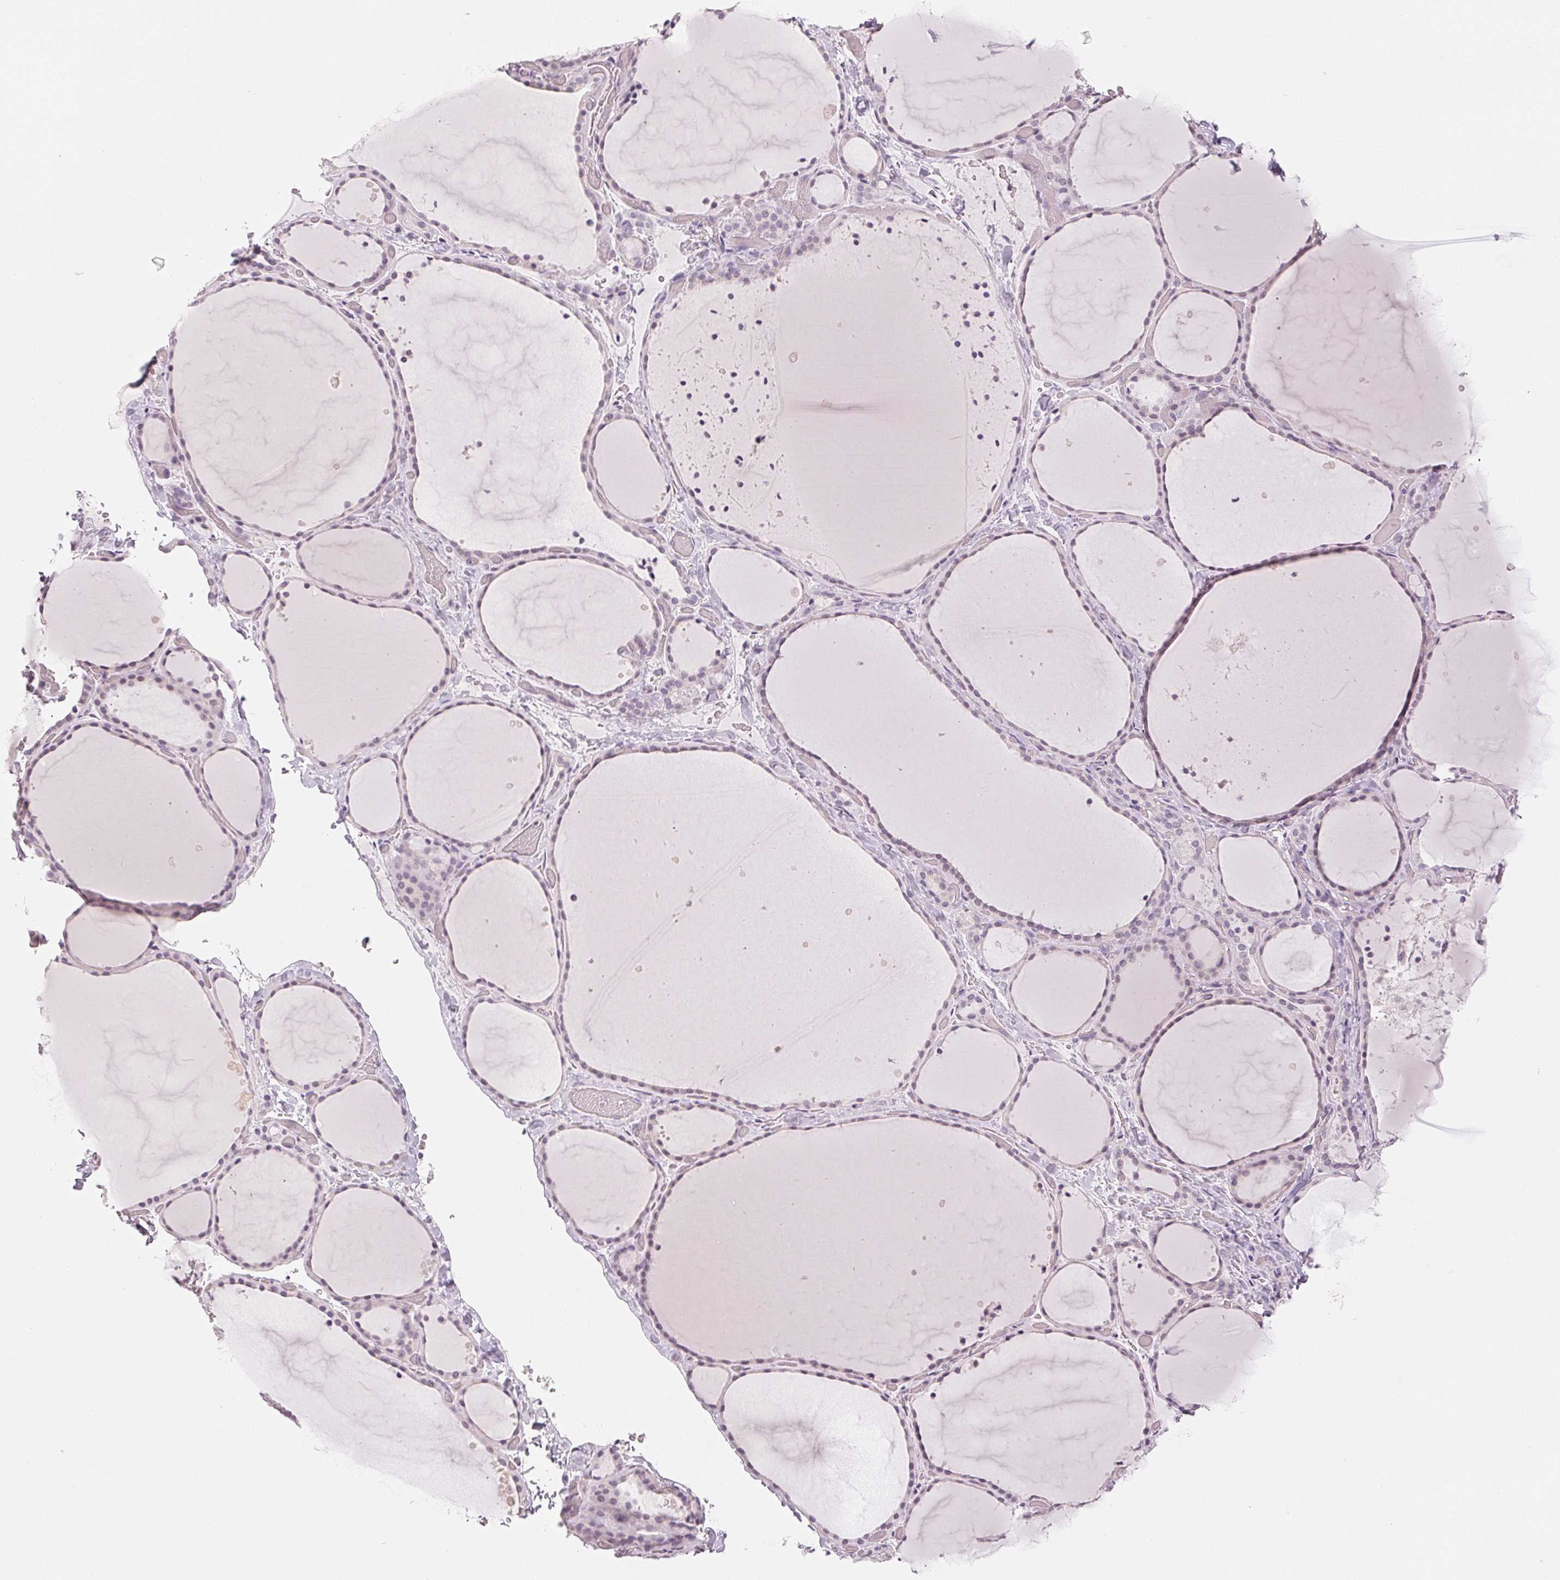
{"staining": {"intensity": "negative", "quantity": "none", "location": "none"}, "tissue": "thyroid gland", "cell_type": "Glandular cells", "image_type": "normal", "snomed": [{"axis": "morphology", "description": "Normal tissue, NOS"}, {"axis": "topography", "description": "Thyroid gland"}], "caption": "High magnification brightfield microscopy of normal thyroid gland stained with DAB (brown) and counterstained with hematoxylin (blue): glandular cells show no significant expression. The staining is performed using DAB brown chromogen with nuclei counter-stained in using hematoxylin.", "gene": "MAP1LC3A", "patient": {"sex": "female", "age": 36}}